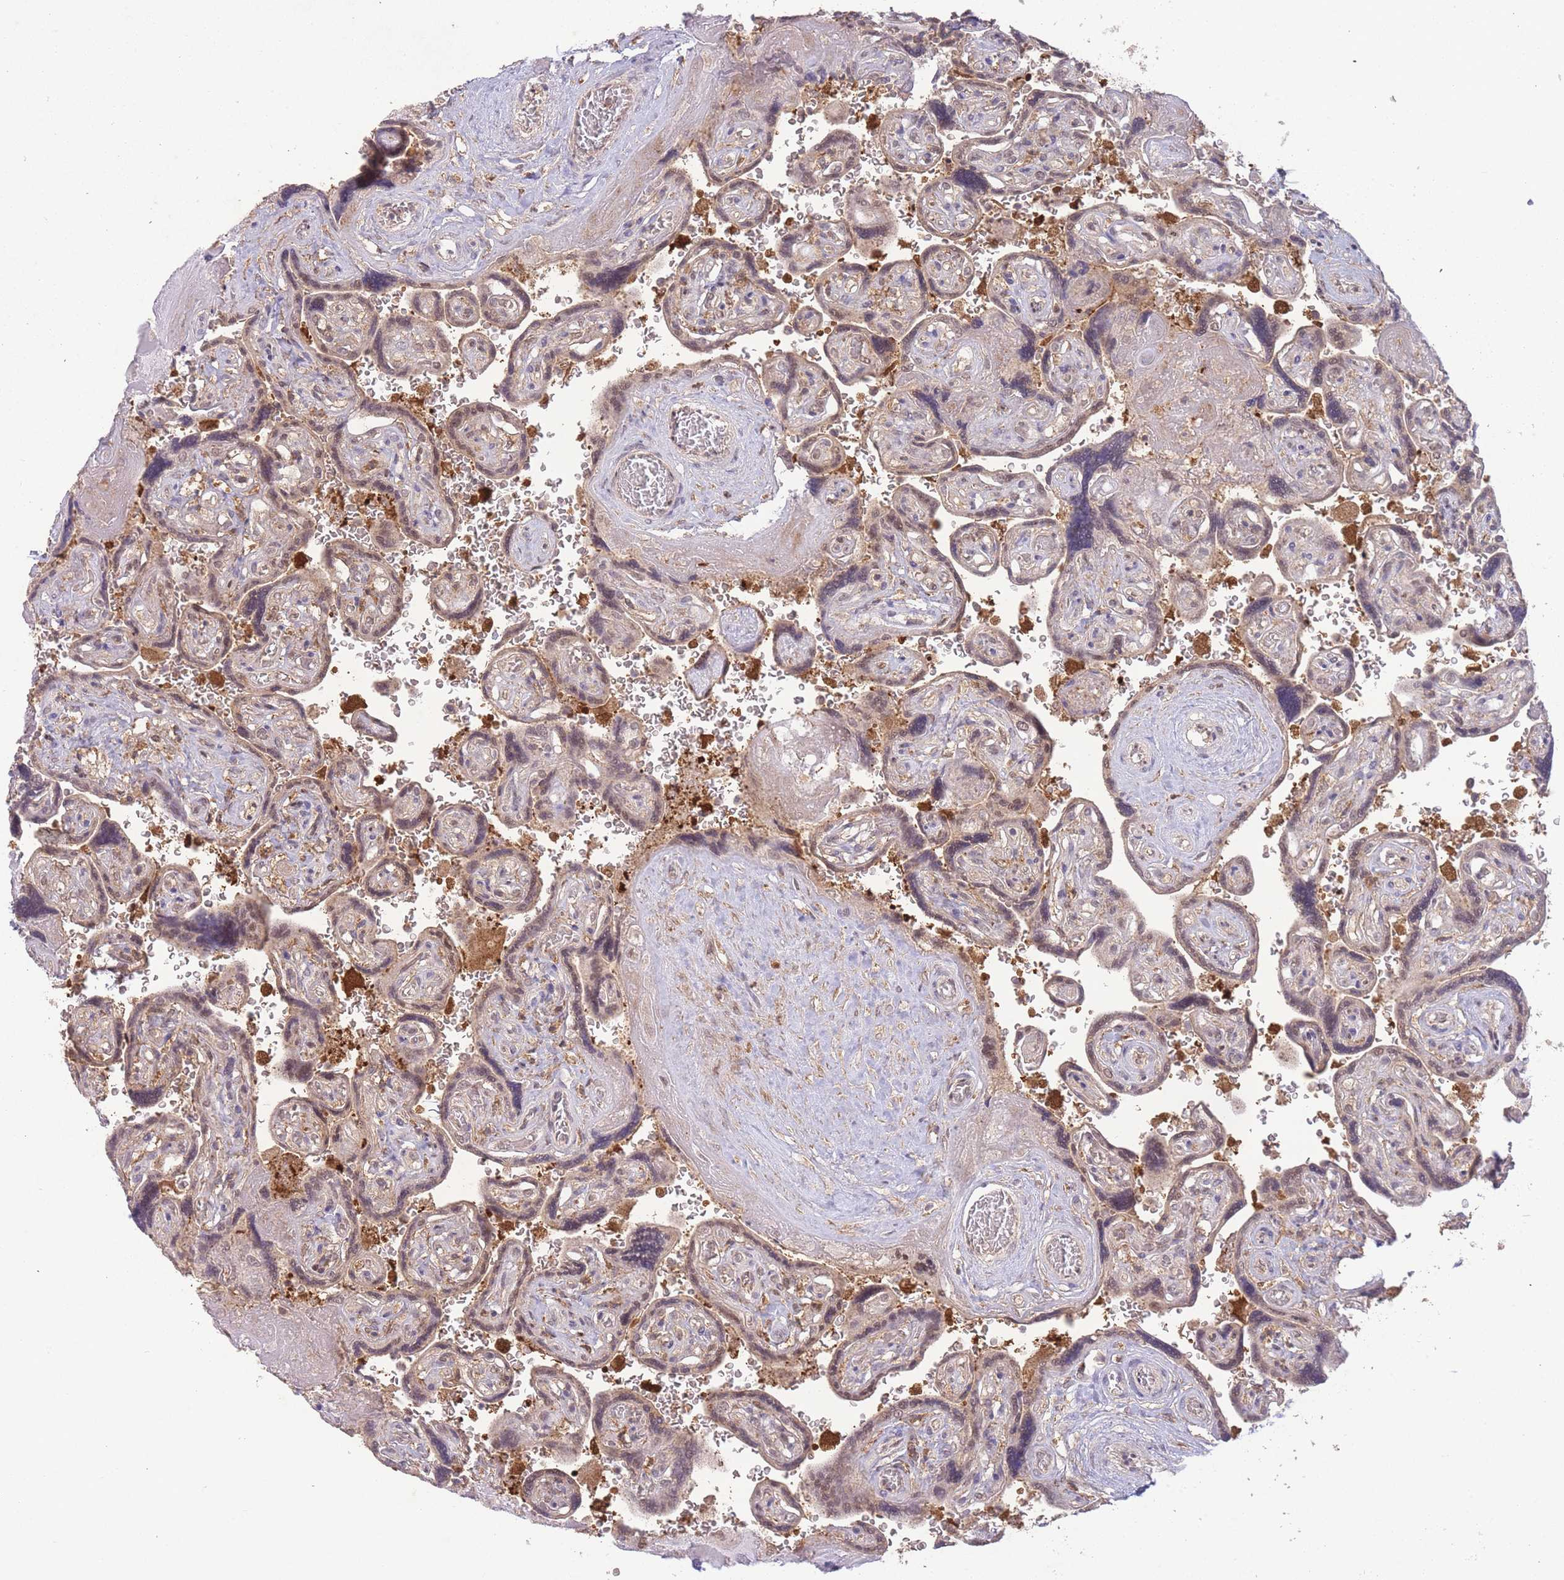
{"staining": {"intensity": "weak", "quantity": "25%-75%", "location": "nuclear"}, "tissue": "placenta", "cell_type": "Decidual cells", "image_type": "normal", "snomed": [{"axis": "morphology", "description": "Normal tissue, NOS"}, {"axis": "topography", "description": "Placenta"}], "caption": "Protein staining of unremarkable placenta demonstrates weak nuclear staining in about 25%-75% of decidual cells. The staining was performed using DAB (3,3'-diaminobenzidine), with brown indicating positive protein expression. Nuclei are stained blue with hematoxylin.", "gene": "RNF144B", "patient": {"sex": "female", "age": 32}}